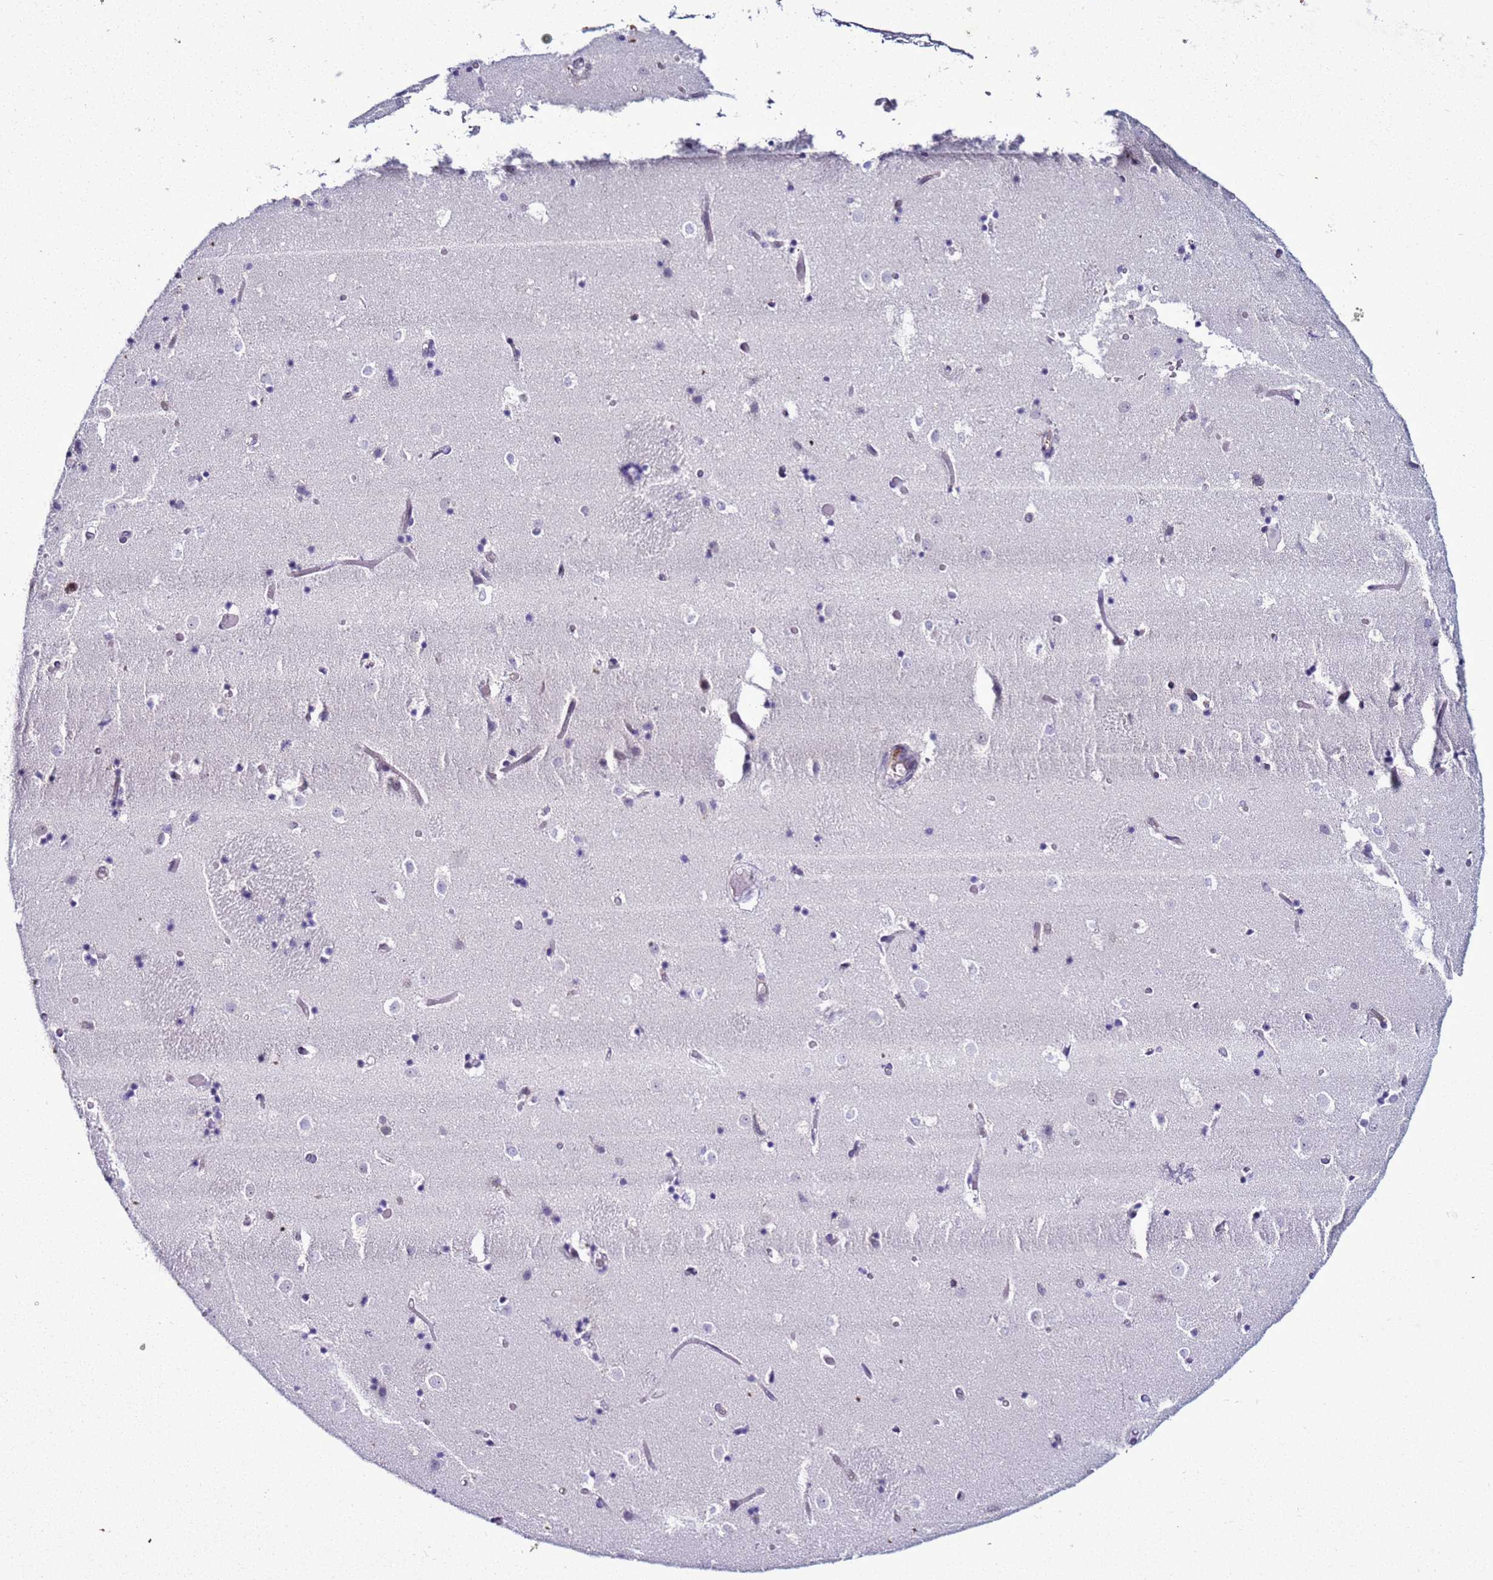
{"staining": {"intensity": "negative", "quantity": "none", "location": "none"}, "tissue": "caudate", "cell_type": "Glial cells", "image_type": "normal", "snomed": [{"axis": "morphology", "description": "Normal tissue, NOS"}, {"axis": "topography", "description": "Lateral ventricle wall"}], "caption": "This is a photomicrograph of immunohistochemistry staining of benign caudate, which shows no positivity in glial cells. Brightfield microscopy of immunohistochemistry (IHC) stained with DAB (3,3'-diaminobenzidine) (brown) and hematoxylin (blue), captured at high magnification.", "gene": "LRRC10B", "patient": {"sex": "female", "age": 52}}